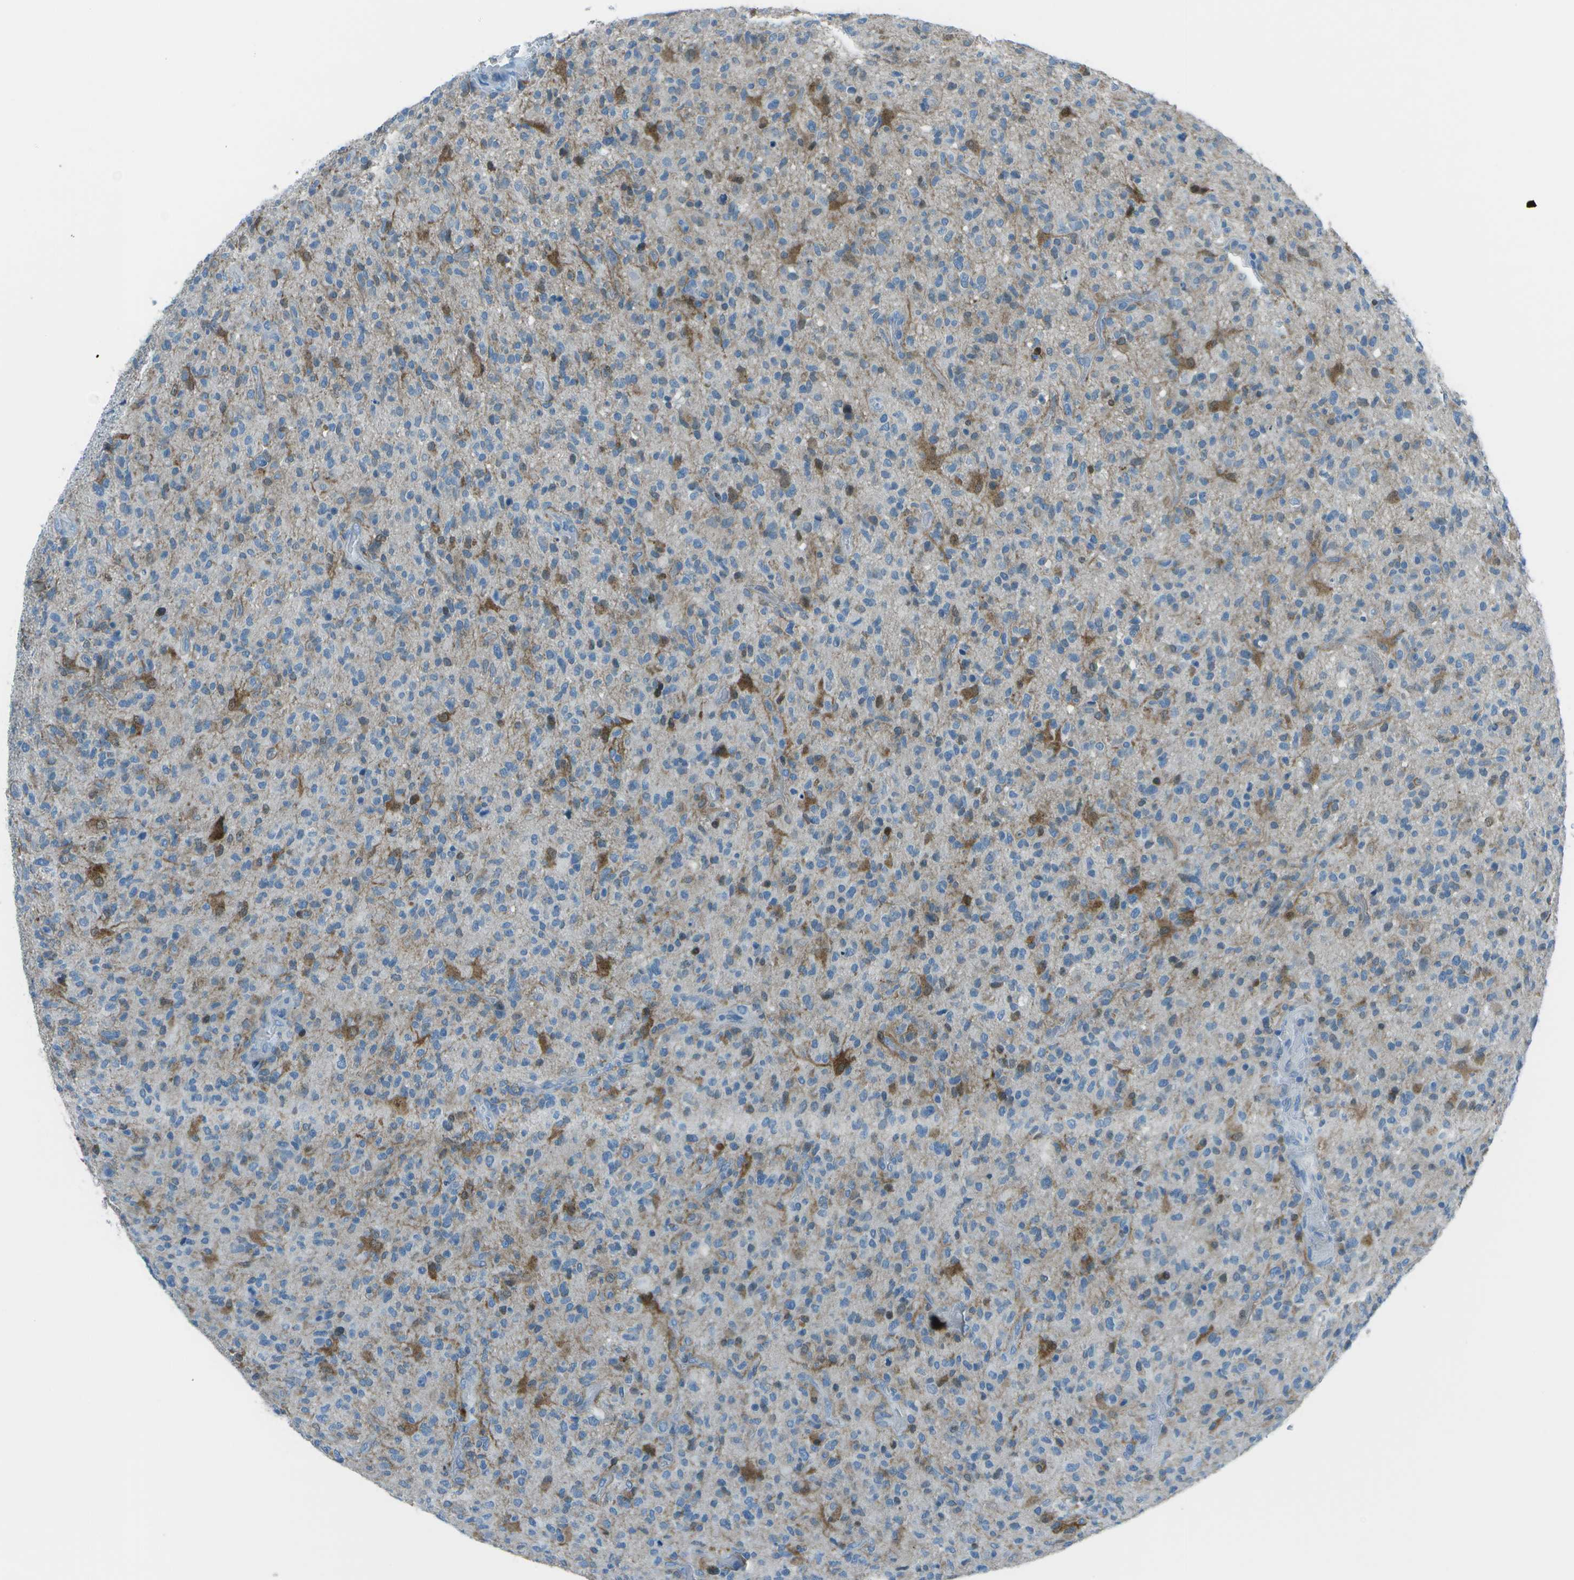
{"staining": {"intensity": "moderate", "quantity": "<25%", "location": "cytoplasmic/membranous,nuclear"}, "tissue": "glioma", "cell_type": "Tumor cells", "image_type": "cancer", "snomed": [{"axis": "morphology", "description": "Glioma, malignant, High grade"}, {"axis": "topography", "description": "Brain"}], "caption": "Immunohistochemical staining of human glioma demonstrates moderate cytoplasmic/membranous and nuclear protein positivity in about <25% of tumor cells.", "gene": "FGF1", "patient": {"sex": "male", "age": 71}}